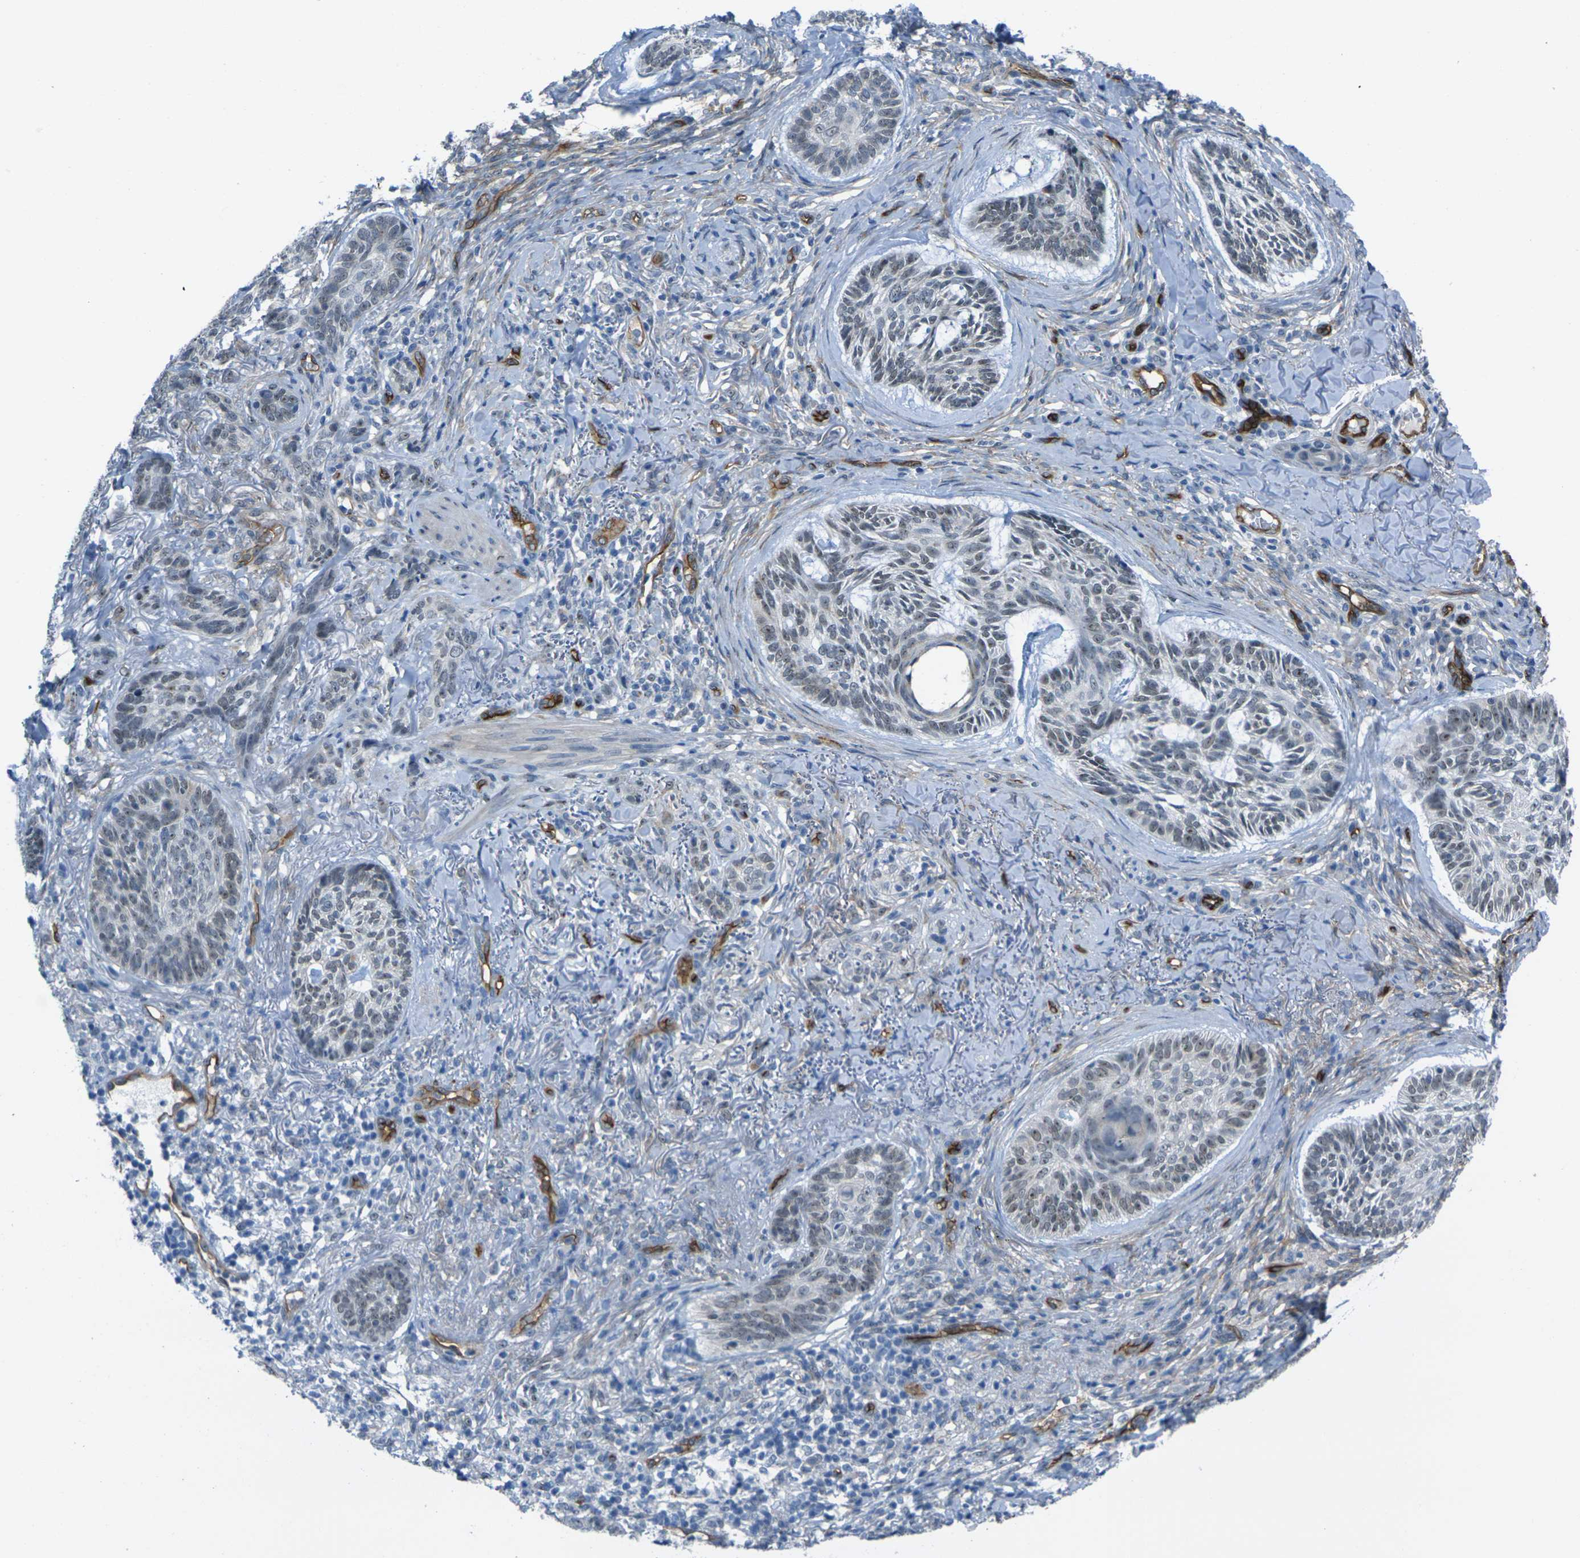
{"staining": {"intensity": "weak", "quantity": "<25%", "location": "nuclear"}, "tissue": "skin cancer", "cell_type": "Tumor cells", "image_type": "cancer", "snomed": [{"axis": "morphology", "description": "Basal cell carcinoma"}, {"axis": "topography", "description": "Skin"}], "caption": "This is an immunohistochemistry (IHC) micrograph of human skin basal cell carcinoma. There is no expression in tumor cells.", "gene": "HSPA12B", "patient": {"sex": "male", "age": 43}}